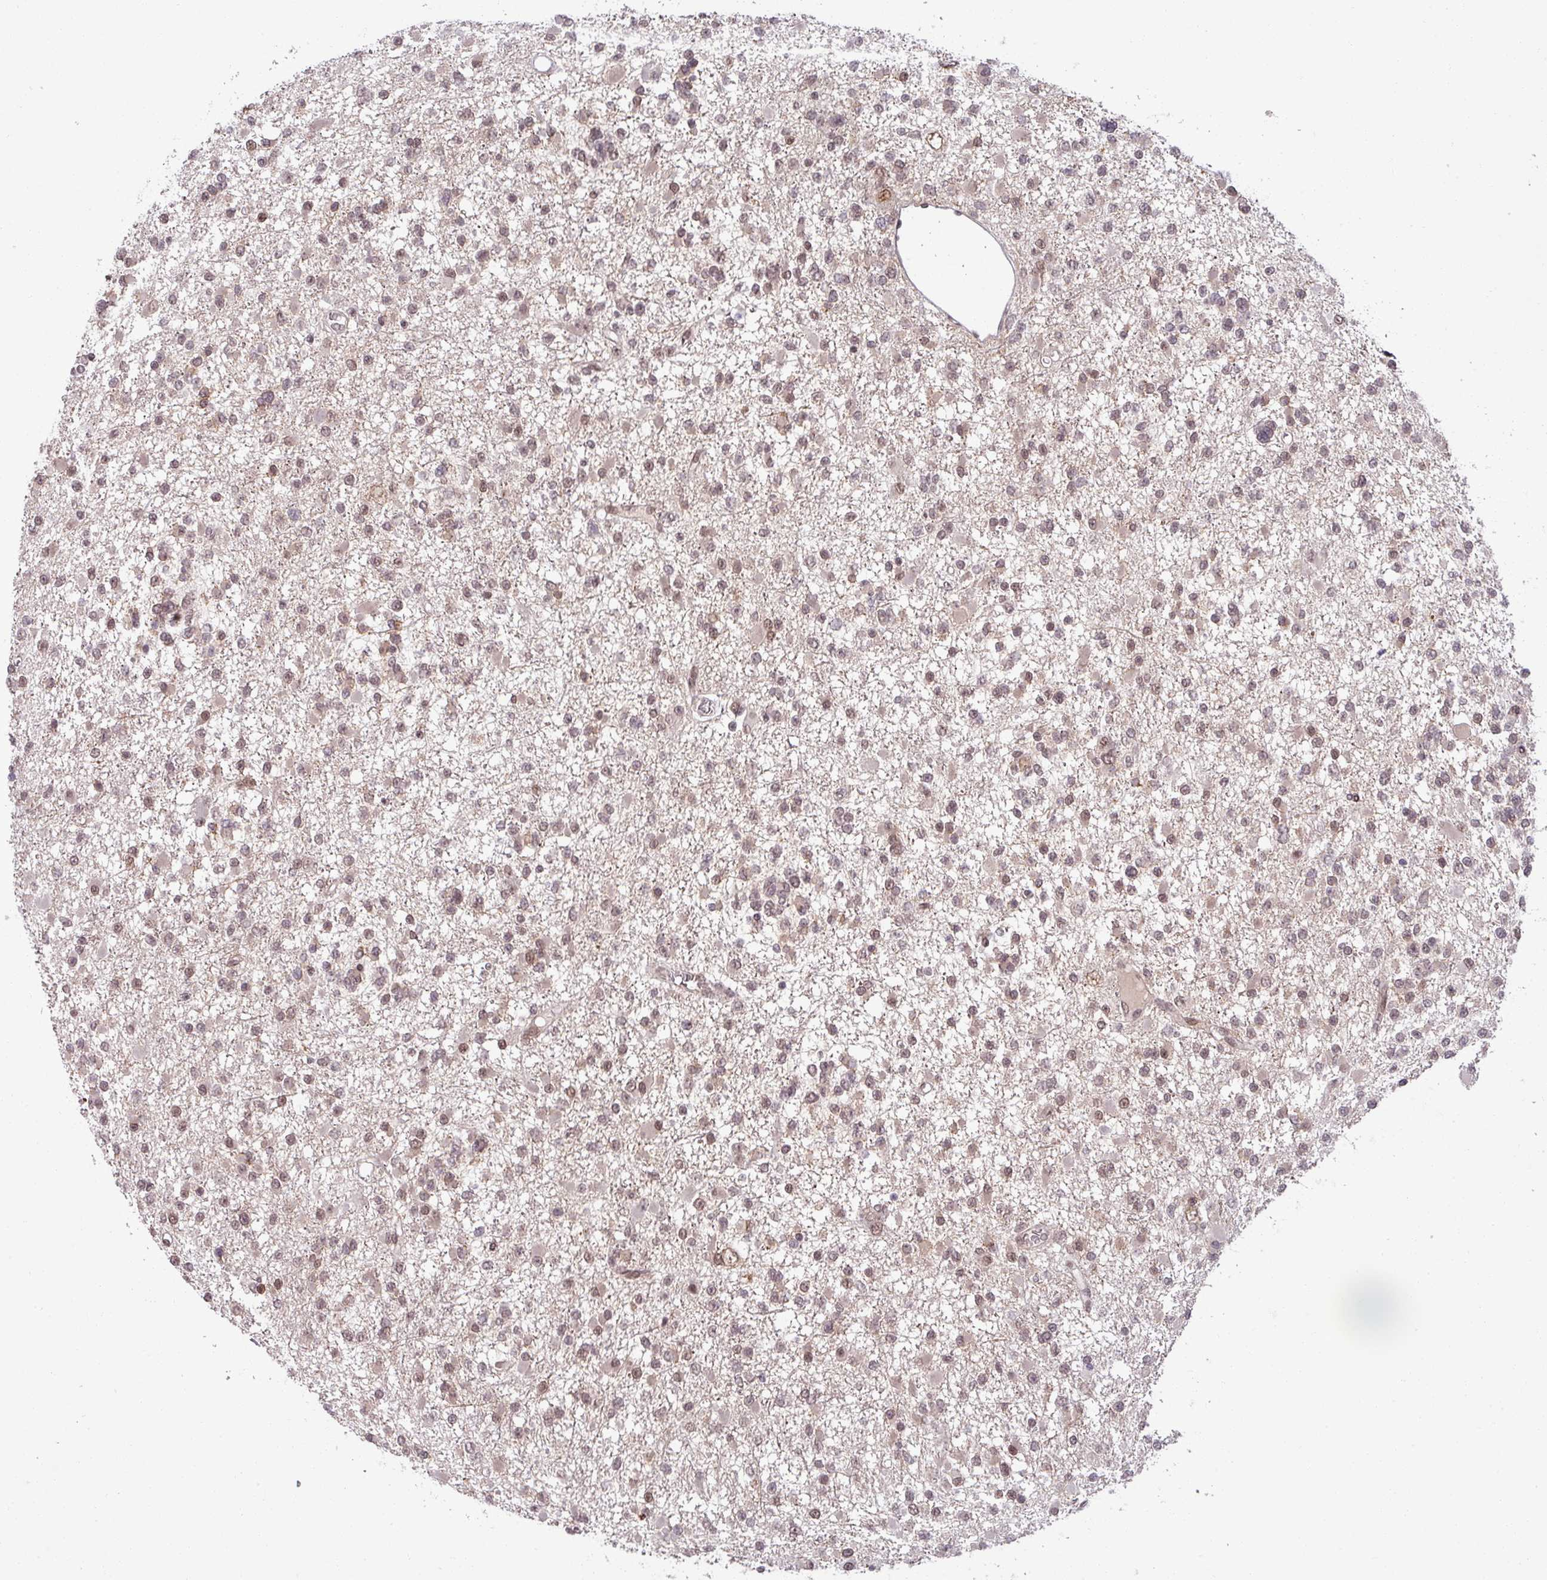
{"staining": {"intensity": "weak", "quantity": "25%-75%", "location": "nuclear"}, "tissue": "glioma", "cell_type": "Tumor cells", "image_type": "cancer", "snomed": [{"axis": "morphology", "description": "Glioma, malignant, Low grade"}, {"axis": "topography", "description": "Brain"}], "caption": "Human glioma stained with a brown dye demonstrates weak nuclear positive staining in approximately 25%-75% of tumor cells.", "gene": "PTPN20", "patient": {"sex": "female", "age": 22}}